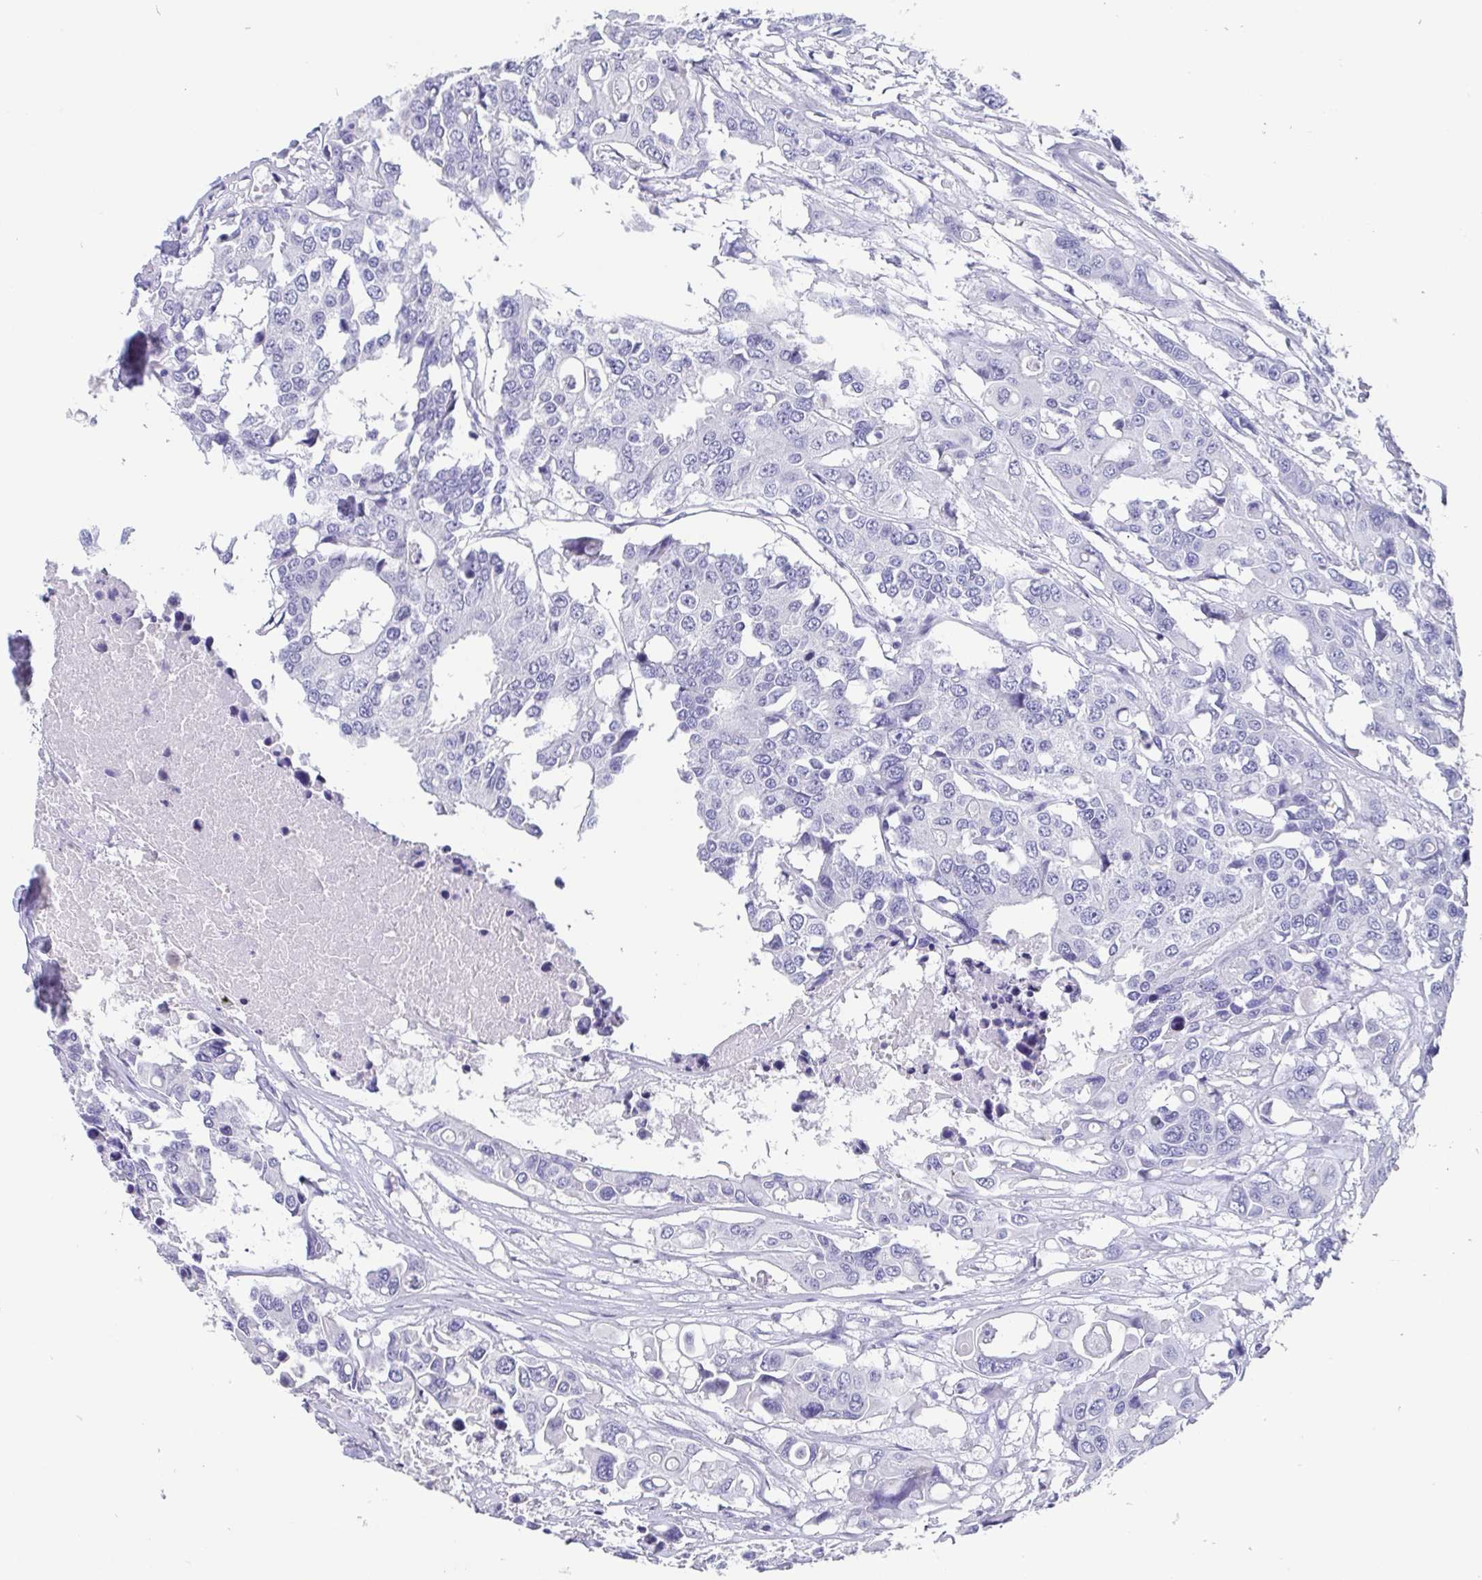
{"staining": {"intensity": "negative", "quantity": "none", "location": "none"}, "tissue": "colorectal cancer", "cell_type": "Tumor cells", "image_type": "cancer", "snomed": [{"axis": "morphology", "description": "Adenocarcinoma, NOS"}, {"axis": "topography", "description": "Colon"}], "caption": "This is an immunohistochemistry micrograph of human colorectal cancer. There is no staining in tumor cells.", "gene": "SCGN", "patient": {"sex": "male", "age": 77}}